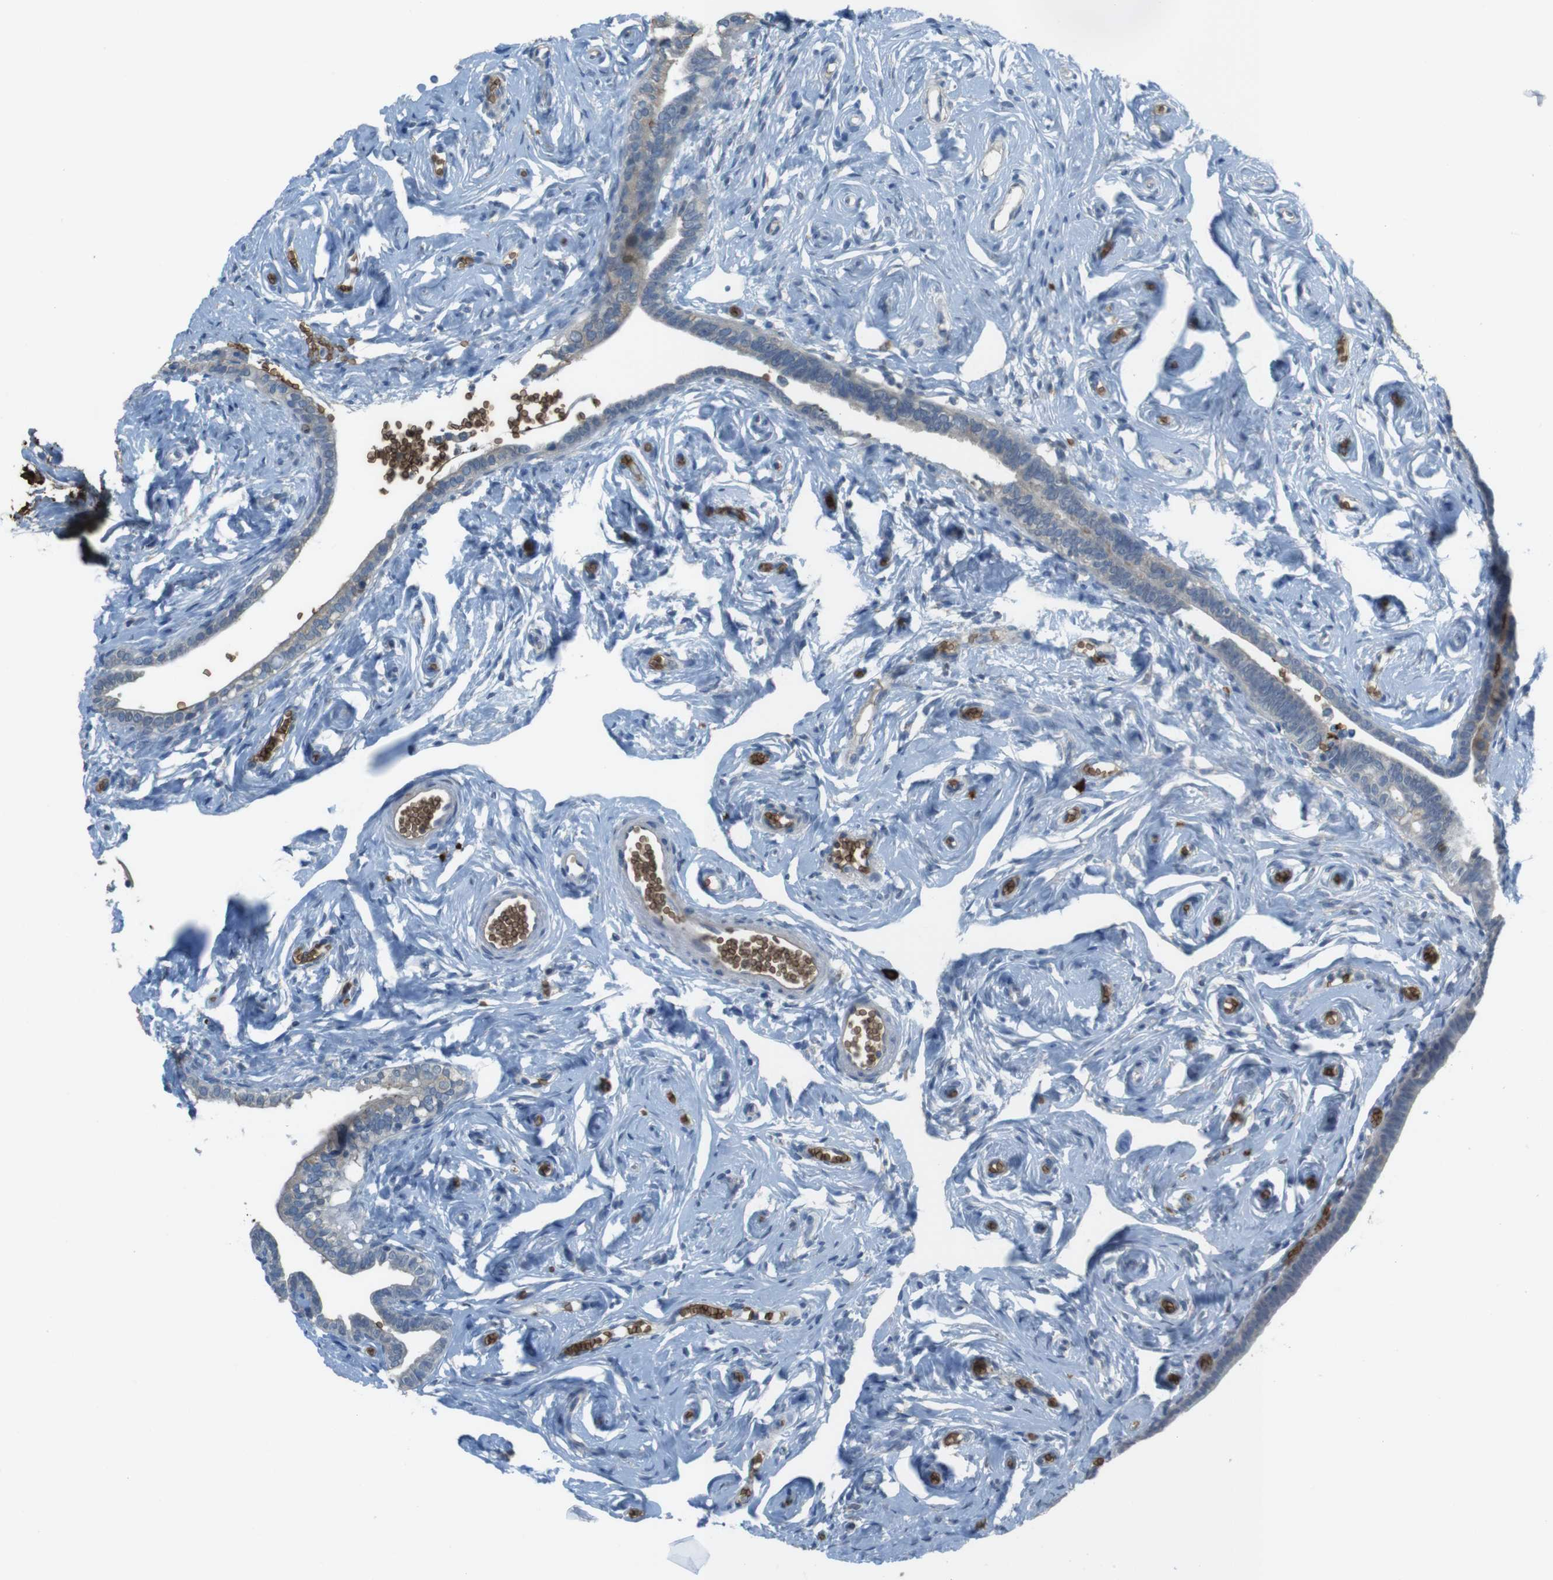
{"staining": {"intensity": "weak", "quantity": "<25%", "location": "cytoplasmic/membranous"}, "tissue": "fallopian tube", "cell_type": "Glandular cells", "image_type": "normal", "snomed": [{"axis": "morphology", "description": "Normal tissue, NOS"}, {"axis": "topography", "description": "Fallopian tube"}], "caption": "Histopathology image shows no protein positivity in glandular cells of unremarkable fallopian tube.", "gene": "GYPA", "patient": {"sex": "female", "age": 71}}